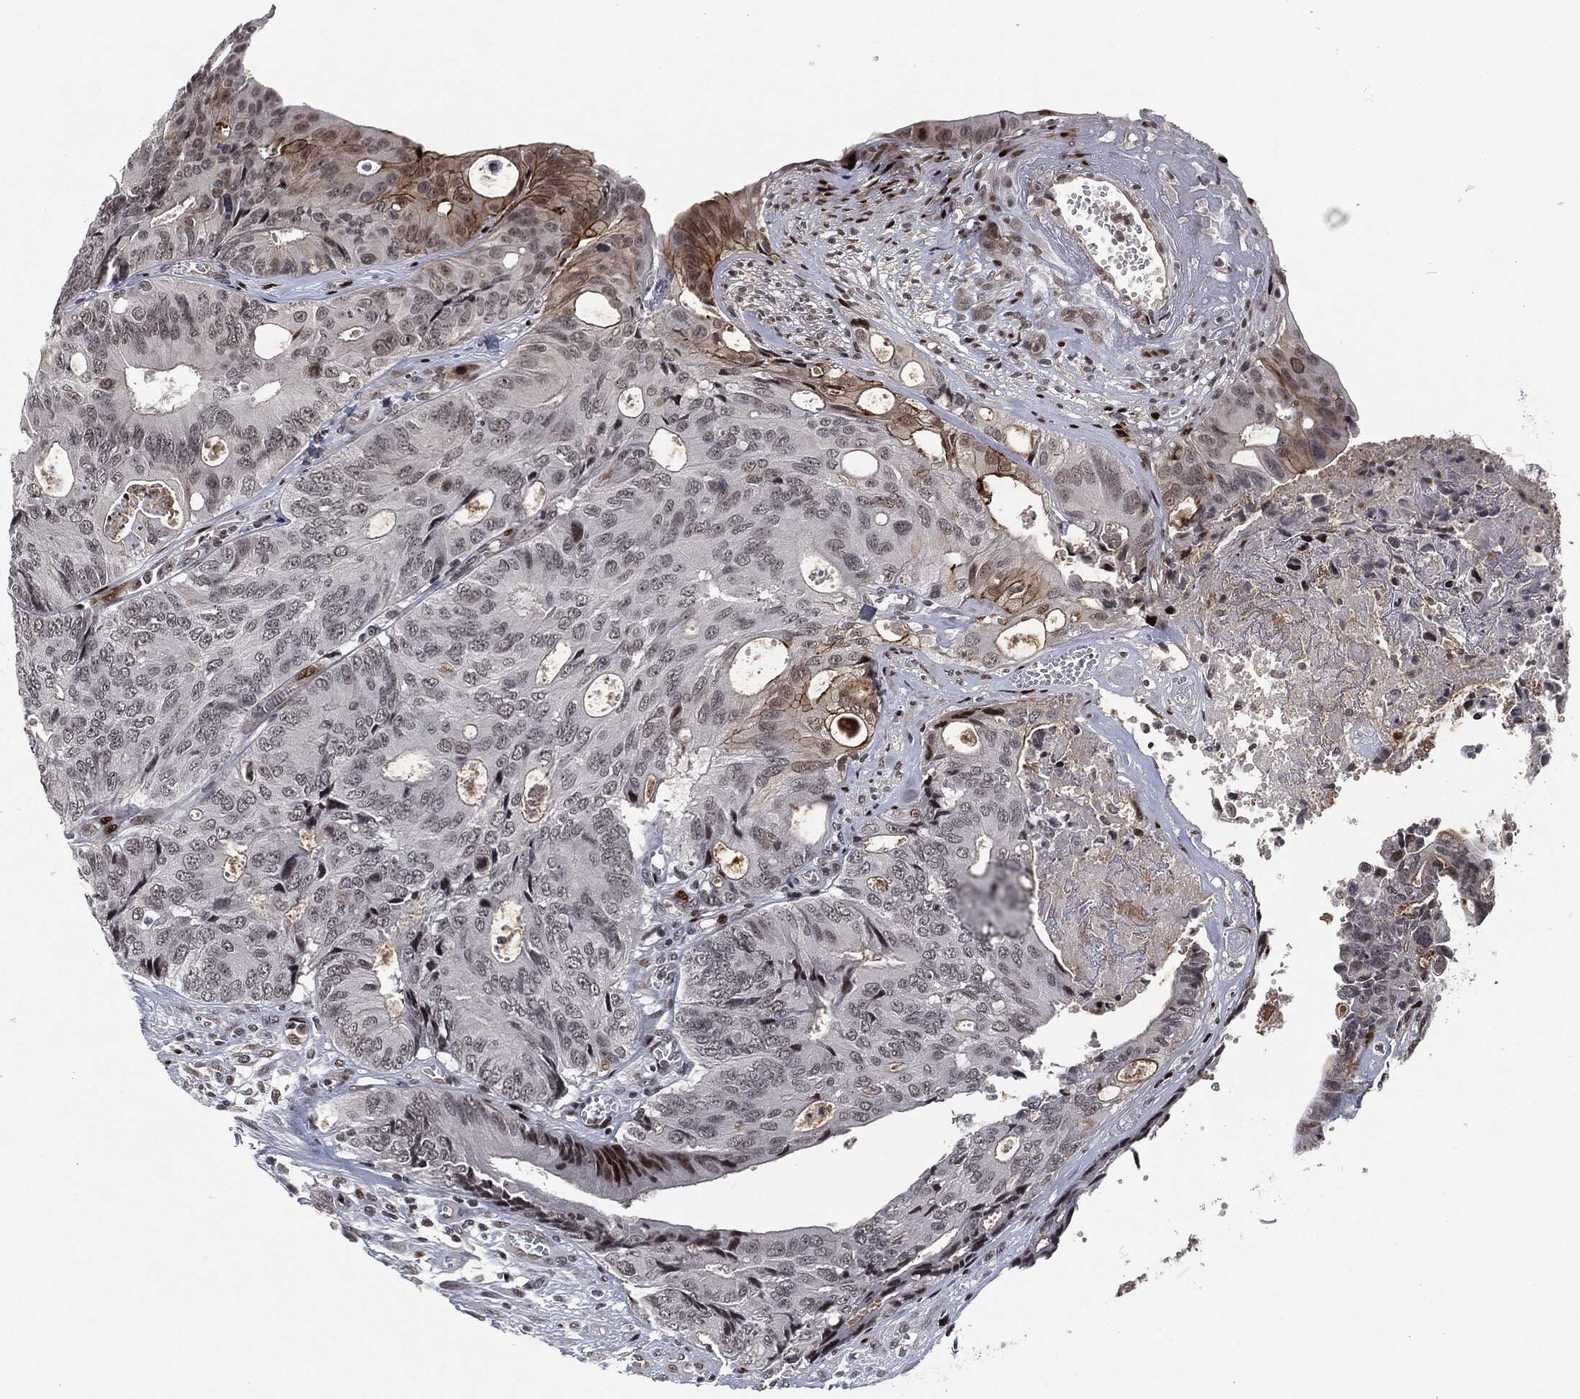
{"staining": {"intensity": "moderate", "quantity": "<25%", "location": "cytoplasmic/membranous"}, "tissue": "colorectal cancer", "cell_type": "Tumor cells", "image_type": "cancer", "snomed": [{"axis": "morphology", "description": "Normal tissue, NOS"}, {"axis": "morphology", "description": "Adenocarcinoma, NOS"}, {"axis": "topography", "description": "Colon"}], "caption": "Adenocarcinoma (colorectal) was stained to show a protein in brown. There is low levels of moderate cytoplasmic/membranous staining in approximately <25% of tumor cells. The staining is performed using DAB (3,3'-diaminobenzidine) brown chromogen to label protein expression. The nuclei are counter-stained blue using hematoxylin.", "gene": "EGFR", "patient": {"sex": "male", "age": 65}}